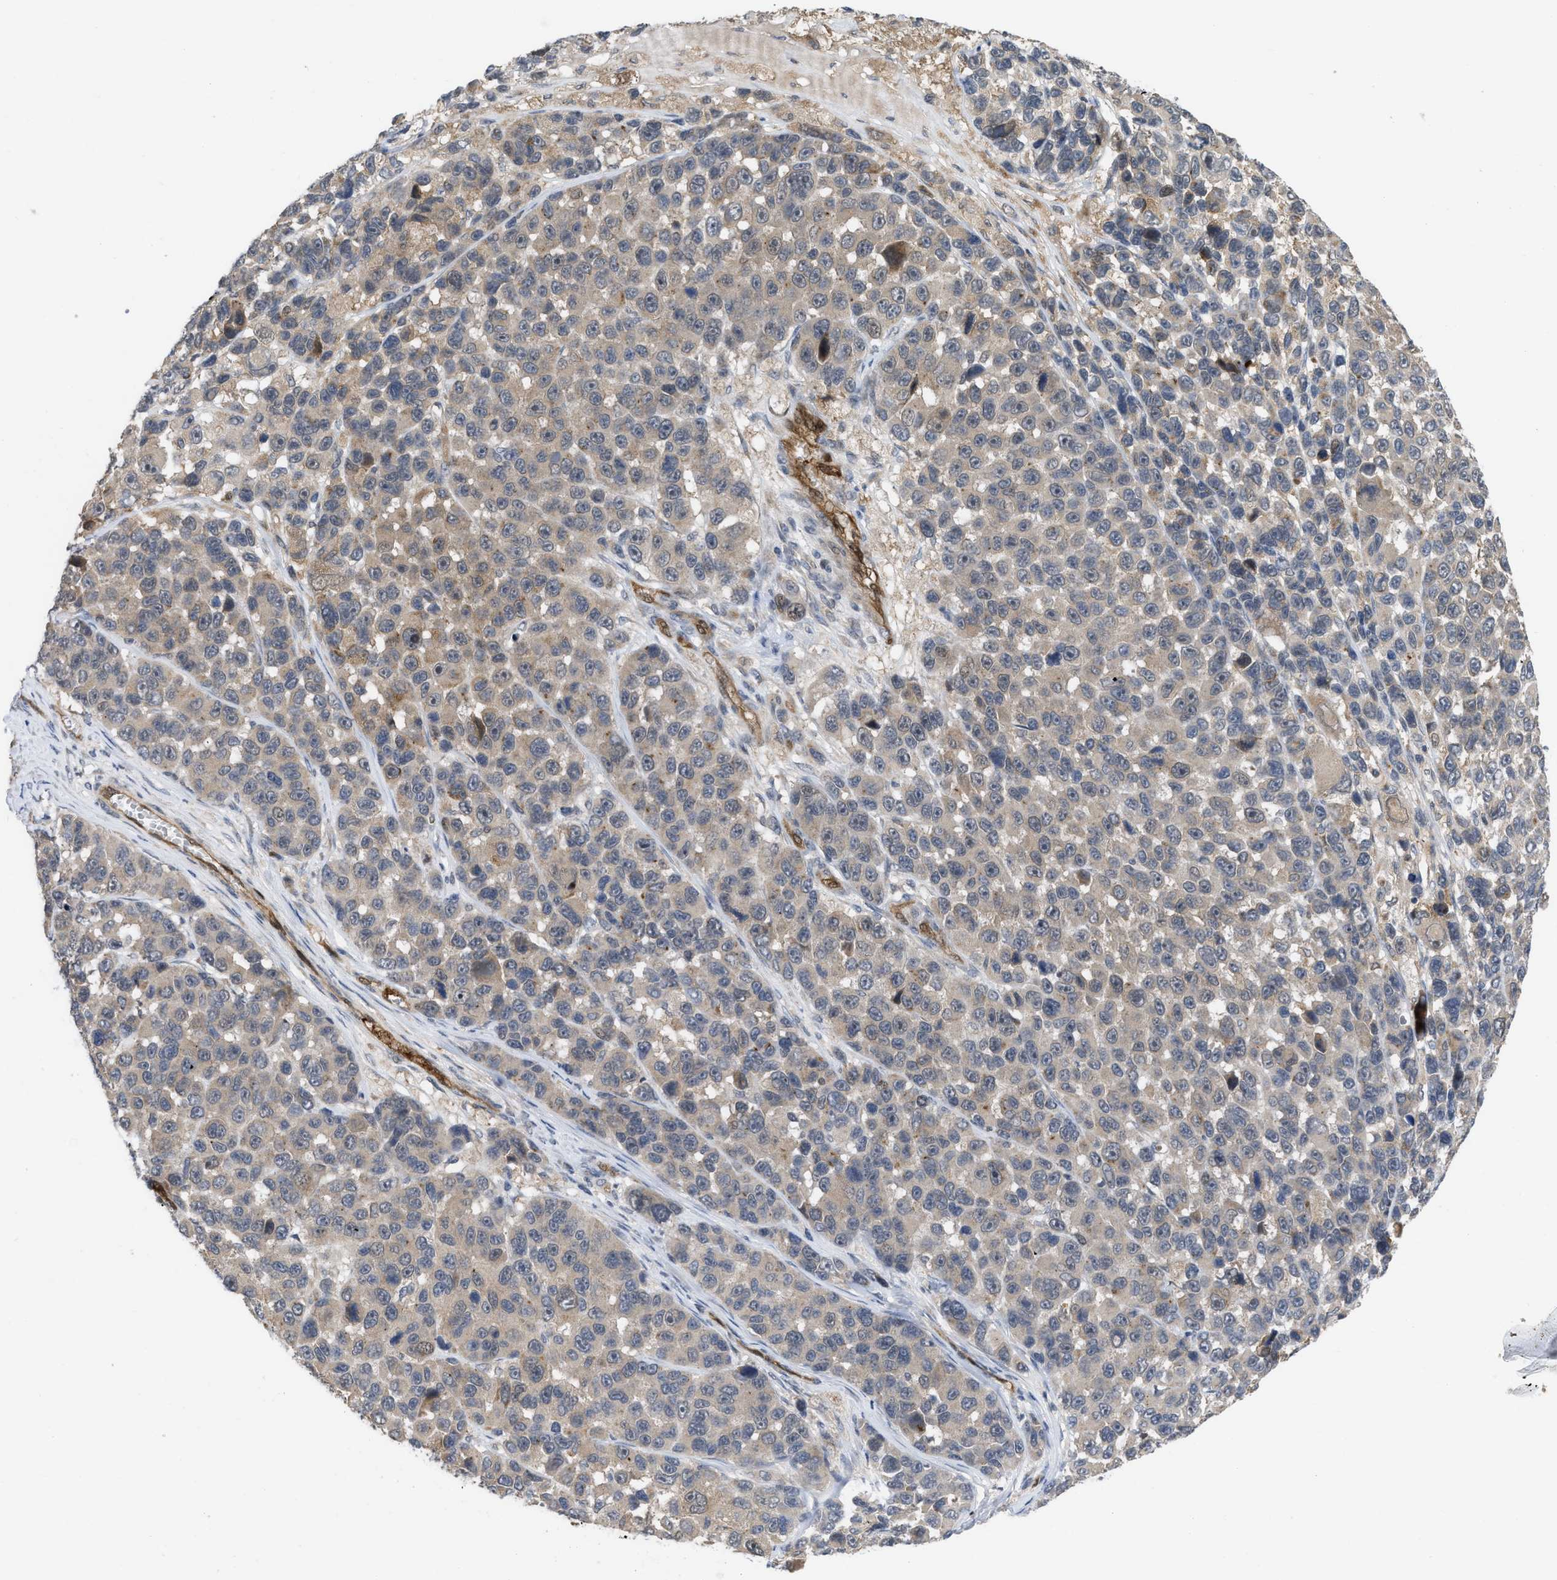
{"staining": {"intensity": "weak", "quantity": "<25%", "location": "cytoplasmic/membranous"}, "tissue": "melanoma", "cell_type": "Tumor cells", "image_type": "cancer", "snomed": [{"axis": "morphology", "description": "Malignant melanoma, NOS"}, {"axis": "topography", "description": "Skin"}], "caption": "Immunohistochemistry (IHC) micrograph of melanoma stained for a protein (brown), which shows no positivity in tumor cells.", "gene": "LDAF1", "patient": {"sex": "male", "age": 53}}